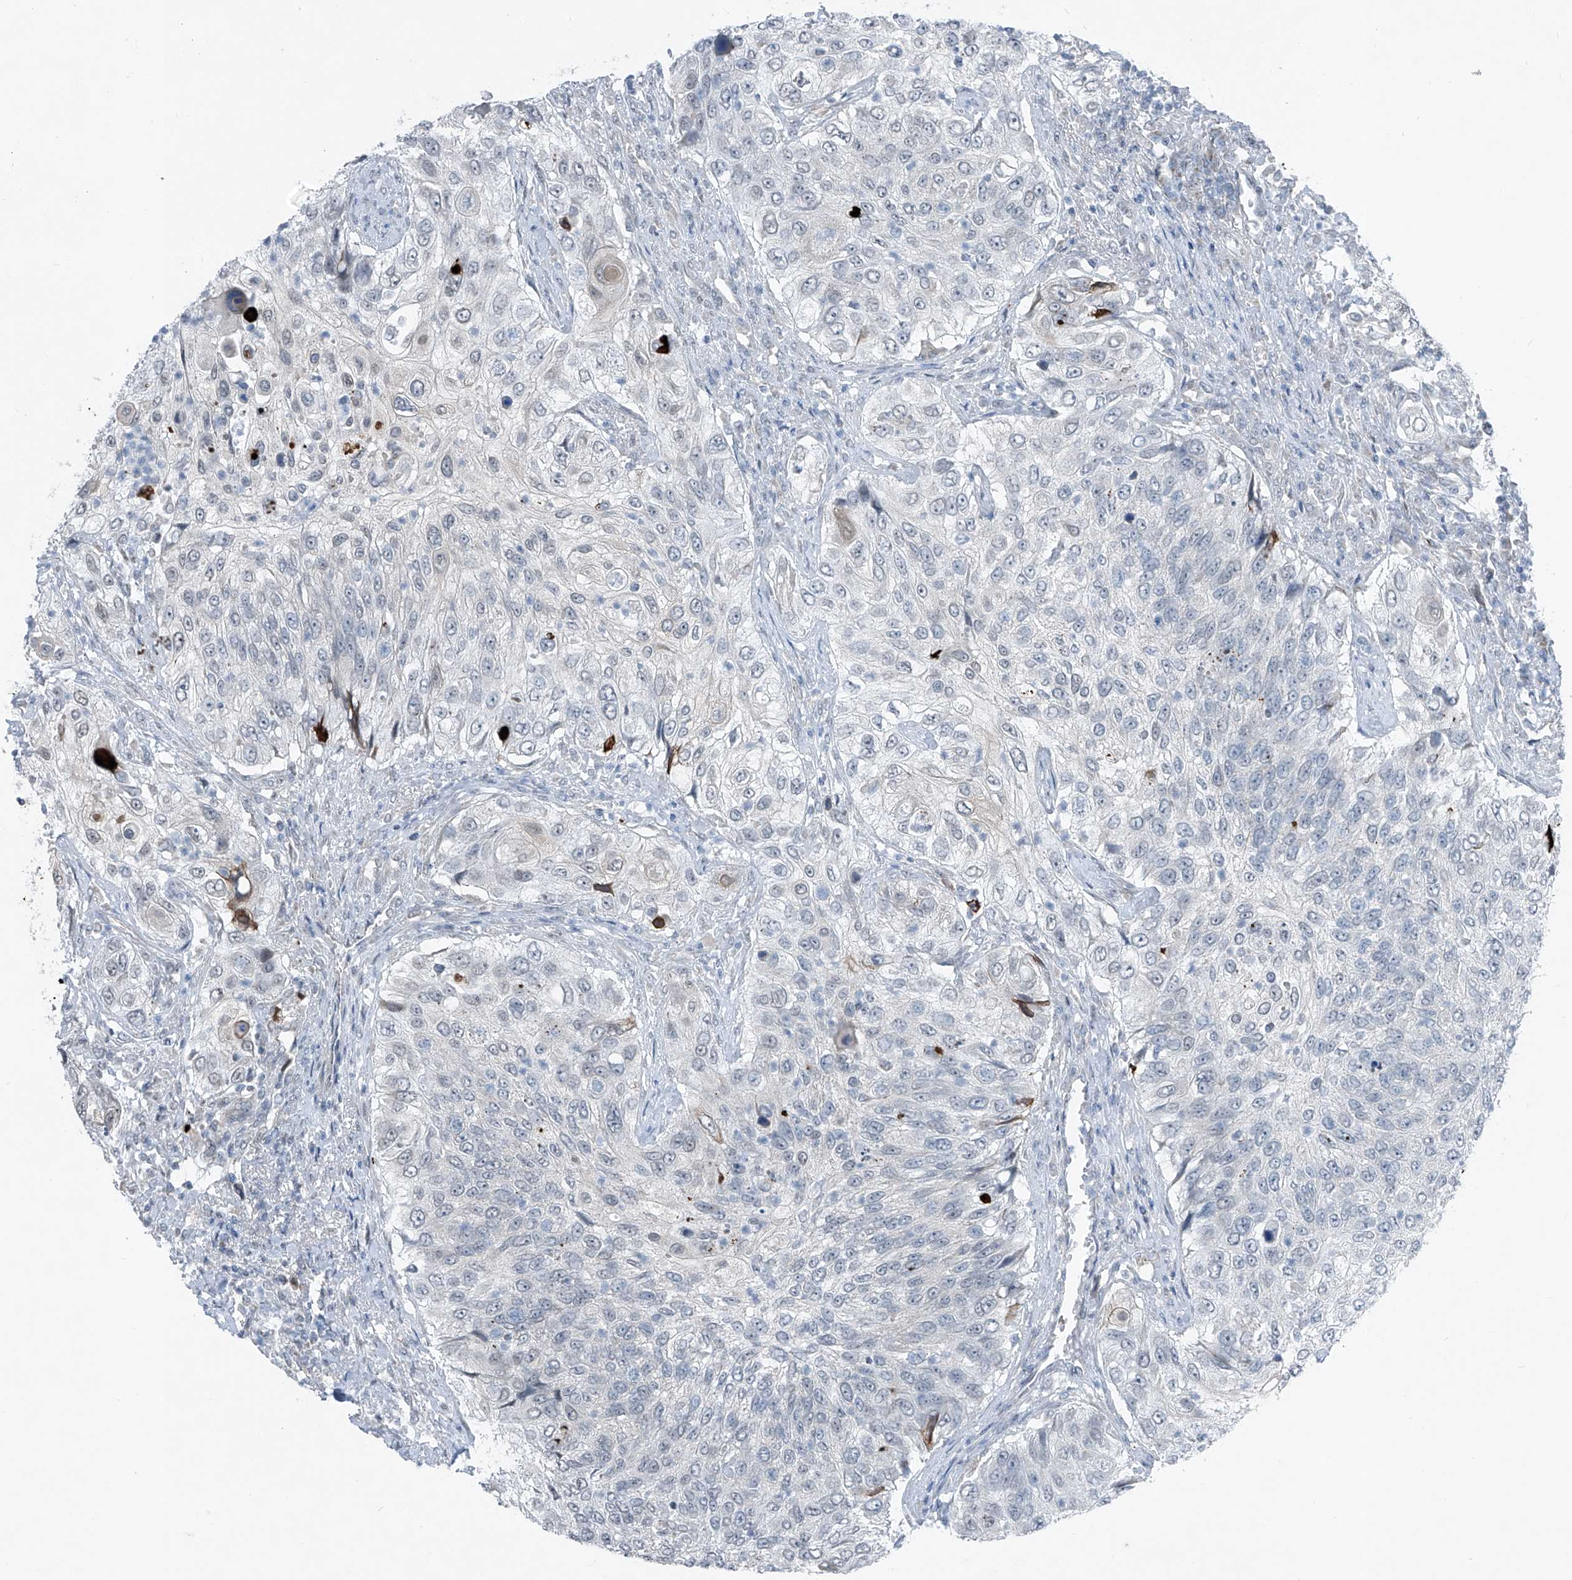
{"staining": {"intensity": "negative", "quantity": "none", "location": "none"}, "tissue": "urothelial cancer", "cell_type": "Tumor cells", "image_type": "cancer", "snomed": [{"axis": "morphology", "description": "Urothelial carcinoma, High grade"}, {"axis": "topography", "description": "Urinary bladder"}], "caption": "Tumor cells show no significant protein expression in high-grade urothelial carcinoma.", "gene": "DYRK1B", "patient": {"sex": "female", "age": 60}}